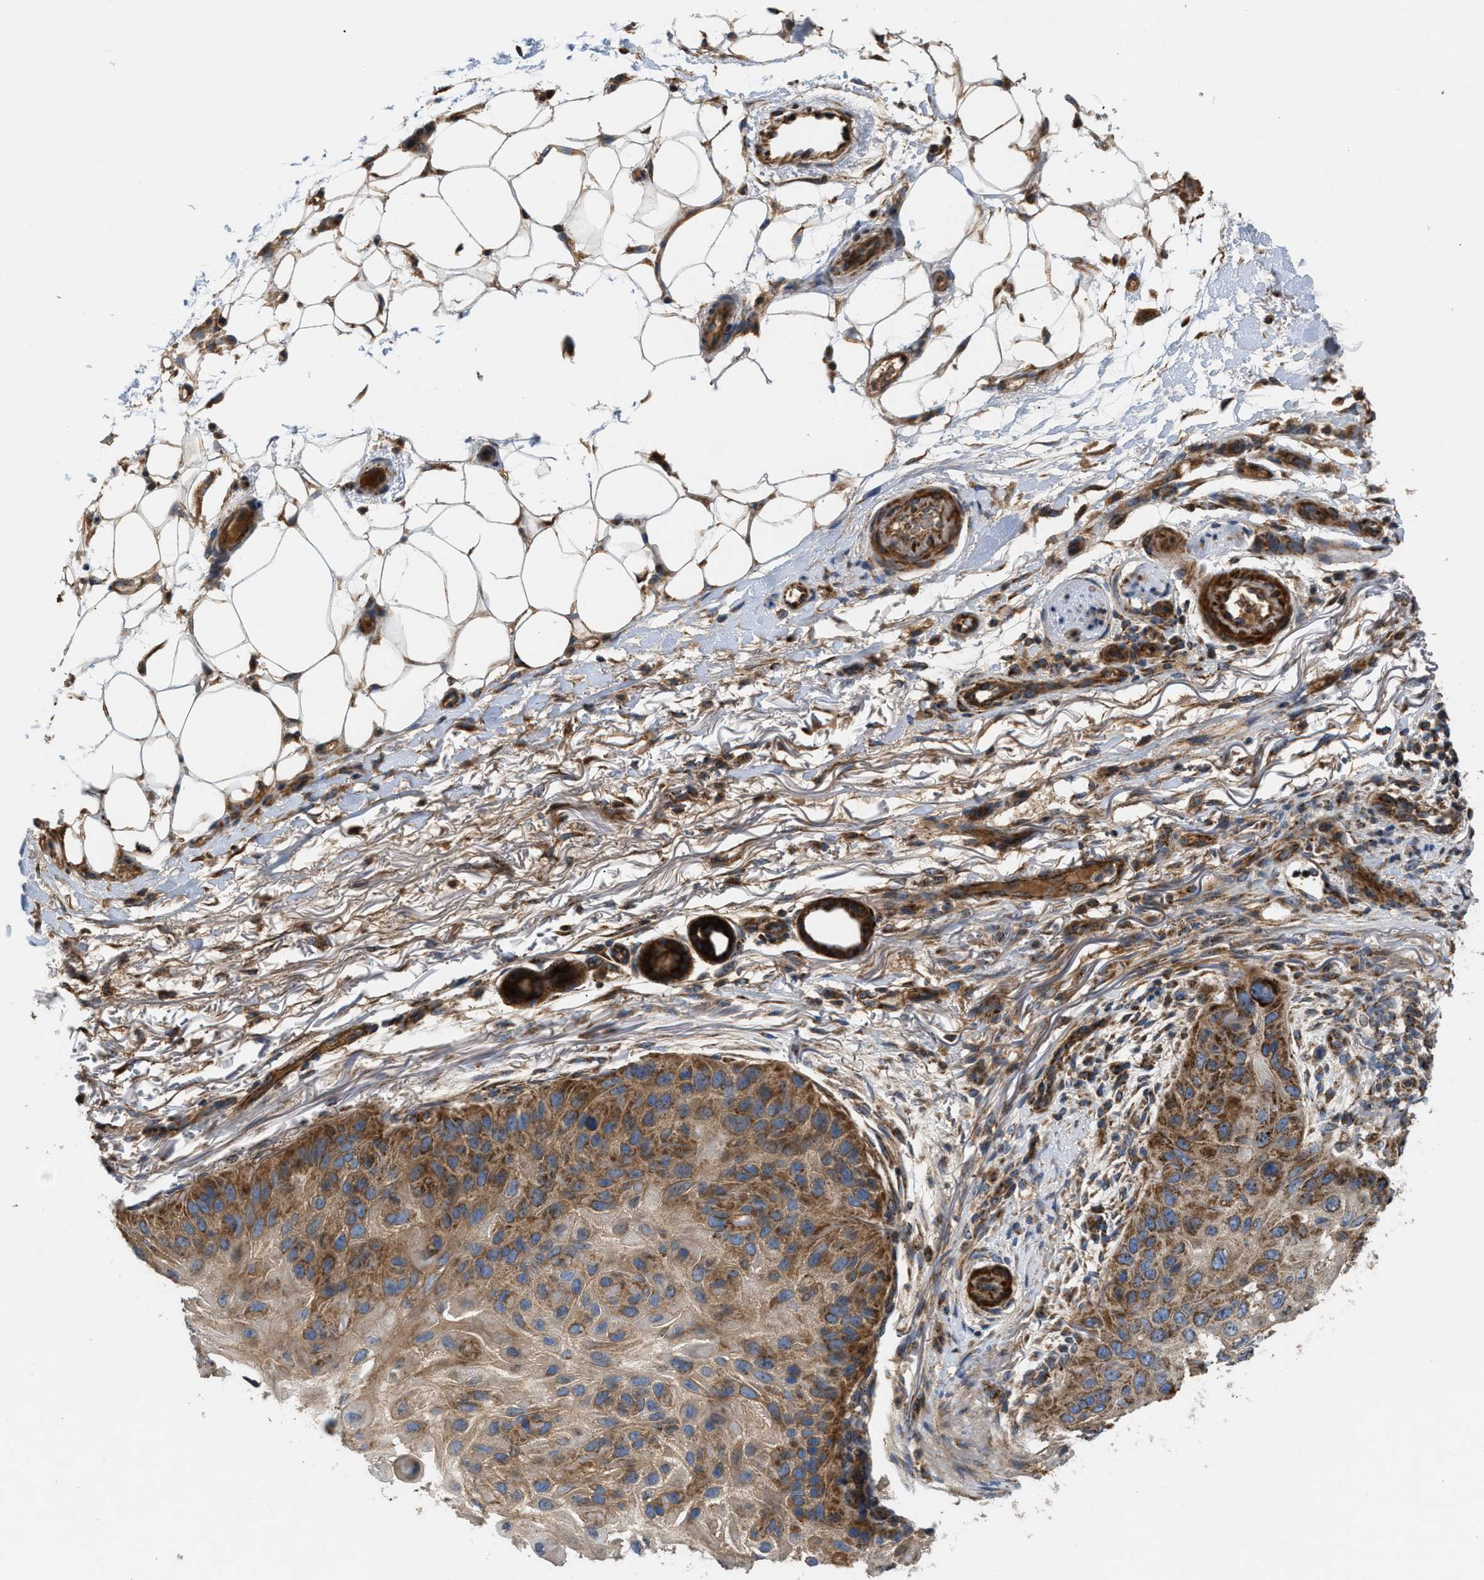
{"staining": {"intensity": "moderate", "quantity": ">75%", "location": "cytoplasmic/membranous"}, "tissue": "skin cancer", "cell_type": "Tumor cells", "image_type": "cancer", "snomed": [{"axis": "morphology", "description": "Squamous cell carcinoma, NOS"}, {"axis": "topography", "description": "Skin"}], "caption": "Squamous cell carcinoma (skin) stained for a protein (brown) reveals moderate cytoplasmic/membranous positive expression in about >75% of tumor cells.", "gene": "TACO1", "patient": {"sex": "female", "age": 77}}